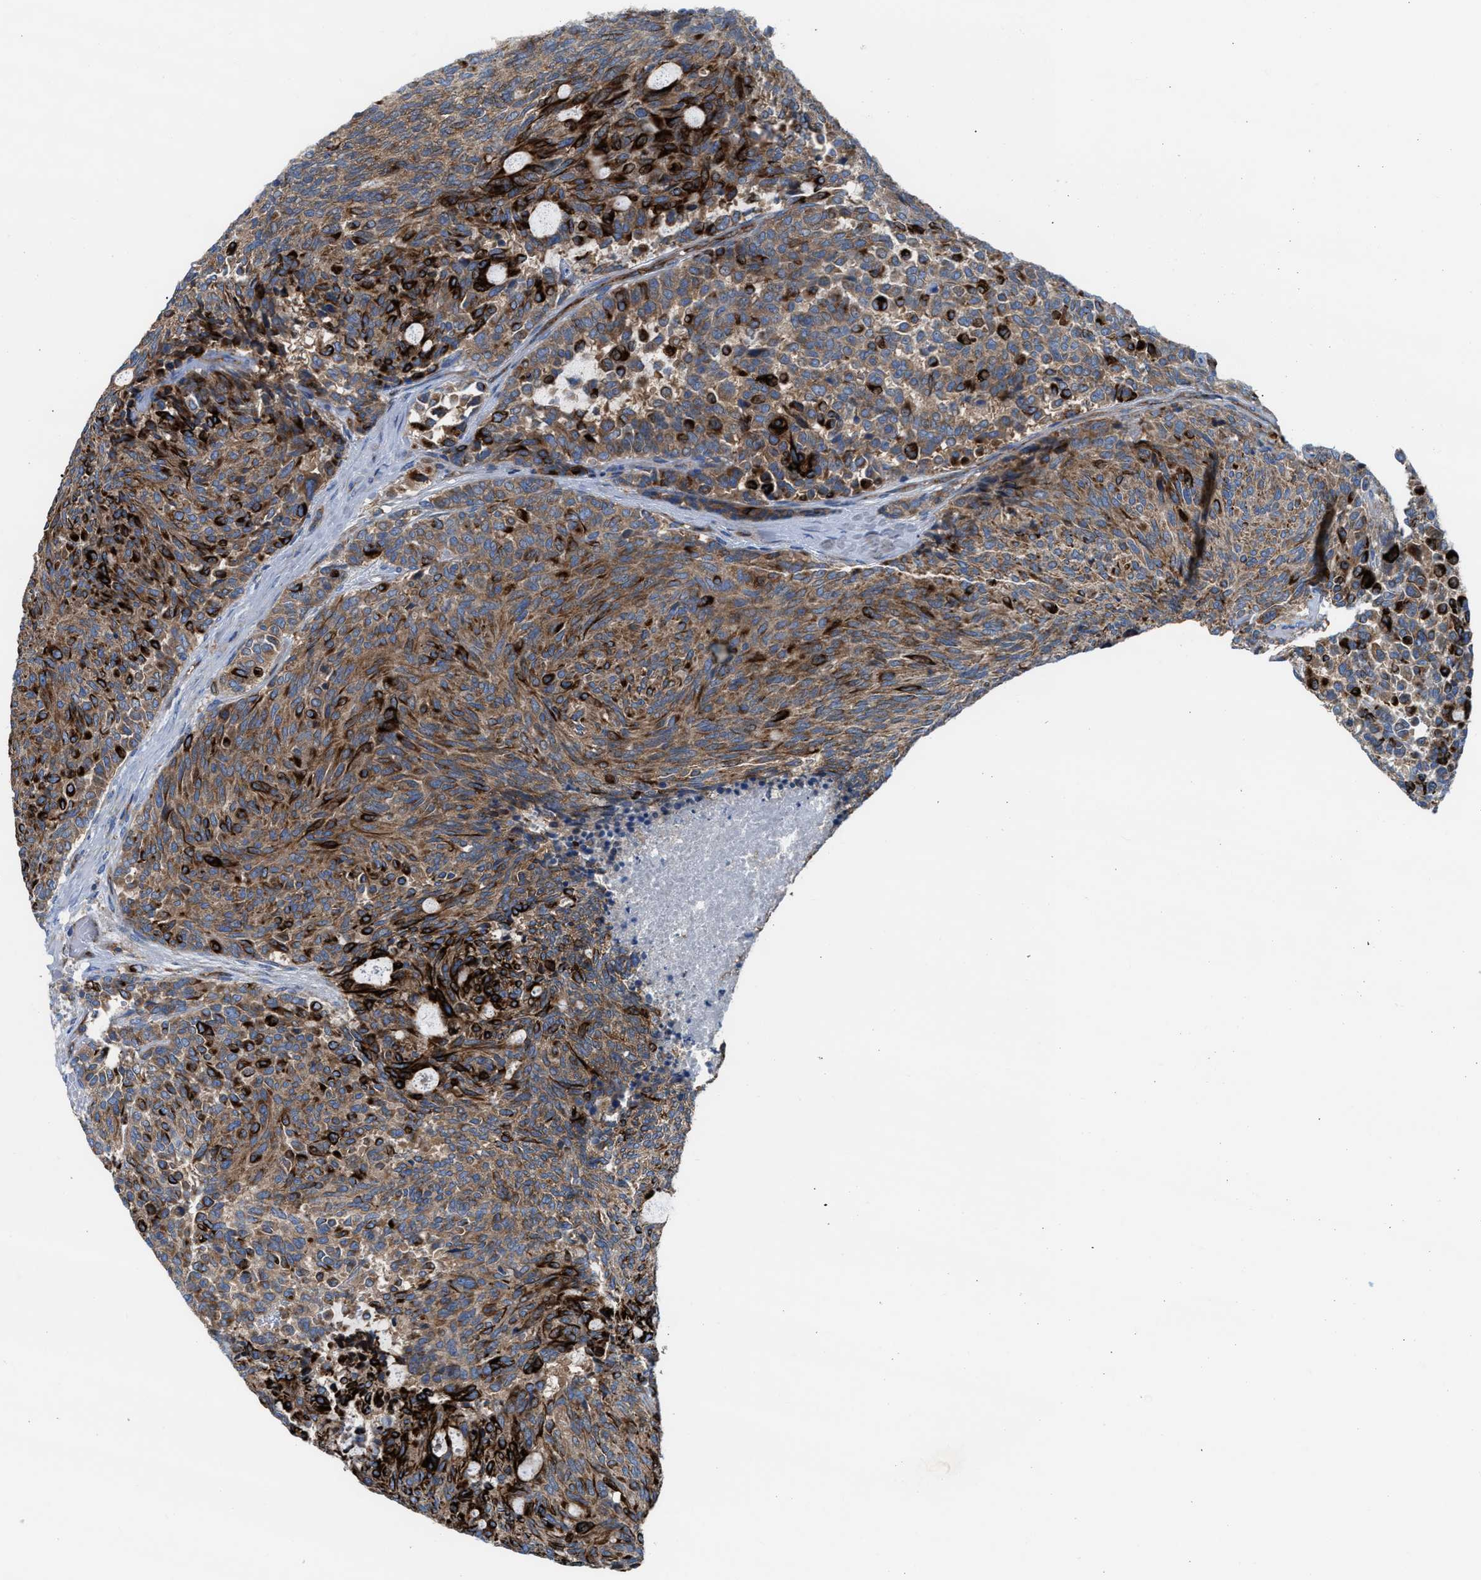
{"staining": {"intensity": "strong", "quantity": "25%-75%", "location": "cytoplasmic/membranous"}, "tissue": "carcinoid", "cell_type": "Tumor cells", "image_type": "cancer", "snomed": [{"axis": "morphology", "description": "Carcinoid, malignant, NOS"}, {"axis": "topography", "description": "Pancreas"}], "caption": "This is a micrograph of immunohistochemistry (IHC) staining of carcinoid, which shows strong staining in the cytoplasmic/membranous of tumor cells.", "gene": "TBC1D15", "patient": {"sex": "female", "age": 54}}